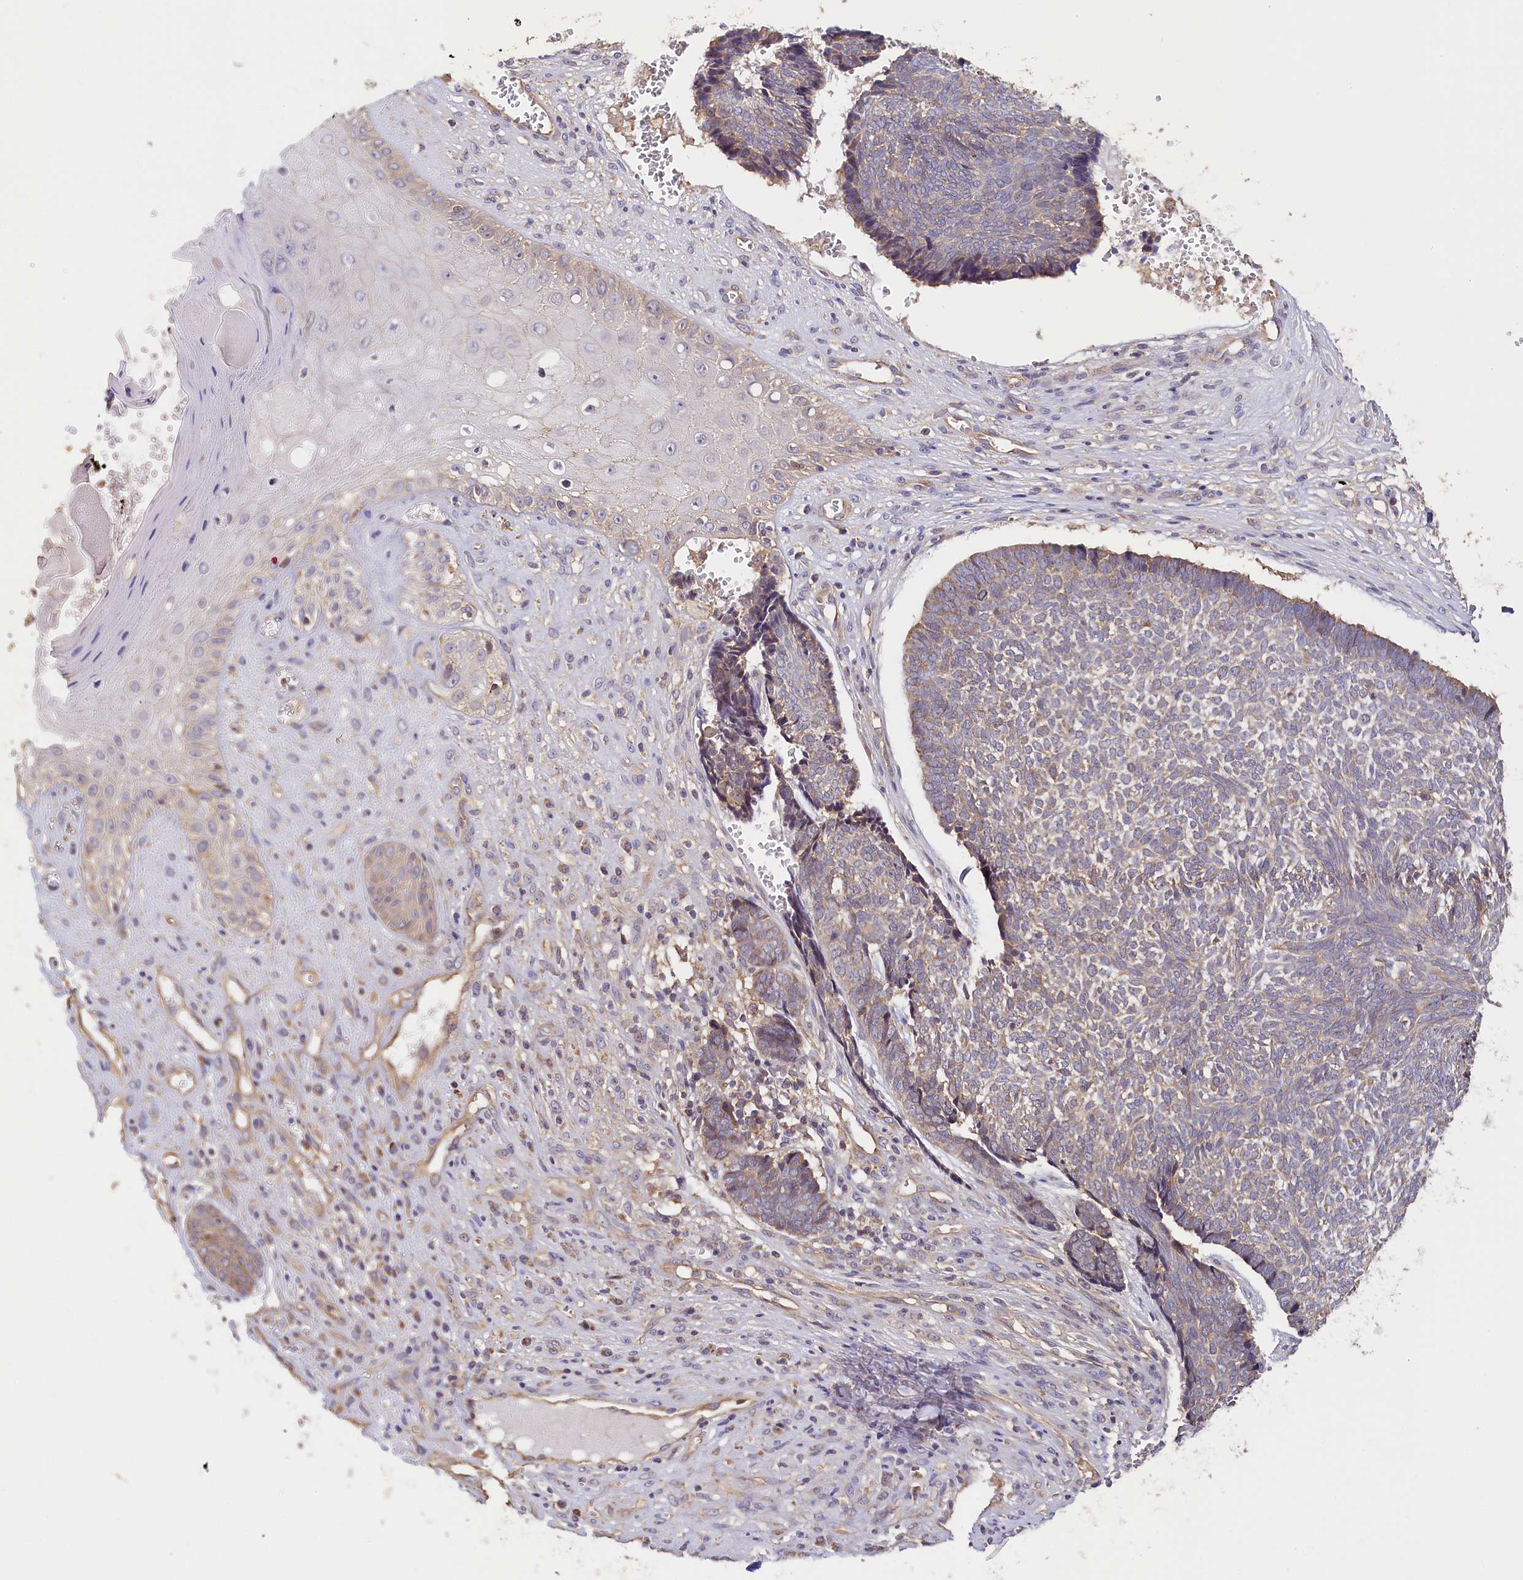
{"staining": {"intensity": "negative", "quantity": "none", "location": "none"}, "tissue": "skin cancer", "cell_type": "Tumor cells", "image_type": "cancer", "snomed": [{"axis": "morphology", "description": "Basal cell carcinoma"}, {"axis": "topography", "description": "Skin"}], "caption": "Tumor cells show no significant protein expression in basal cell carcinoma (skin). Brightfield microscopy of immunohistochemistry stained with DAB (3,3'-diaminobenzidine) (brown) and hematoxylin (blue), captured at high magnification.", "gene": "KATNB1", "patient": {"sex": "male", "age": 84}}